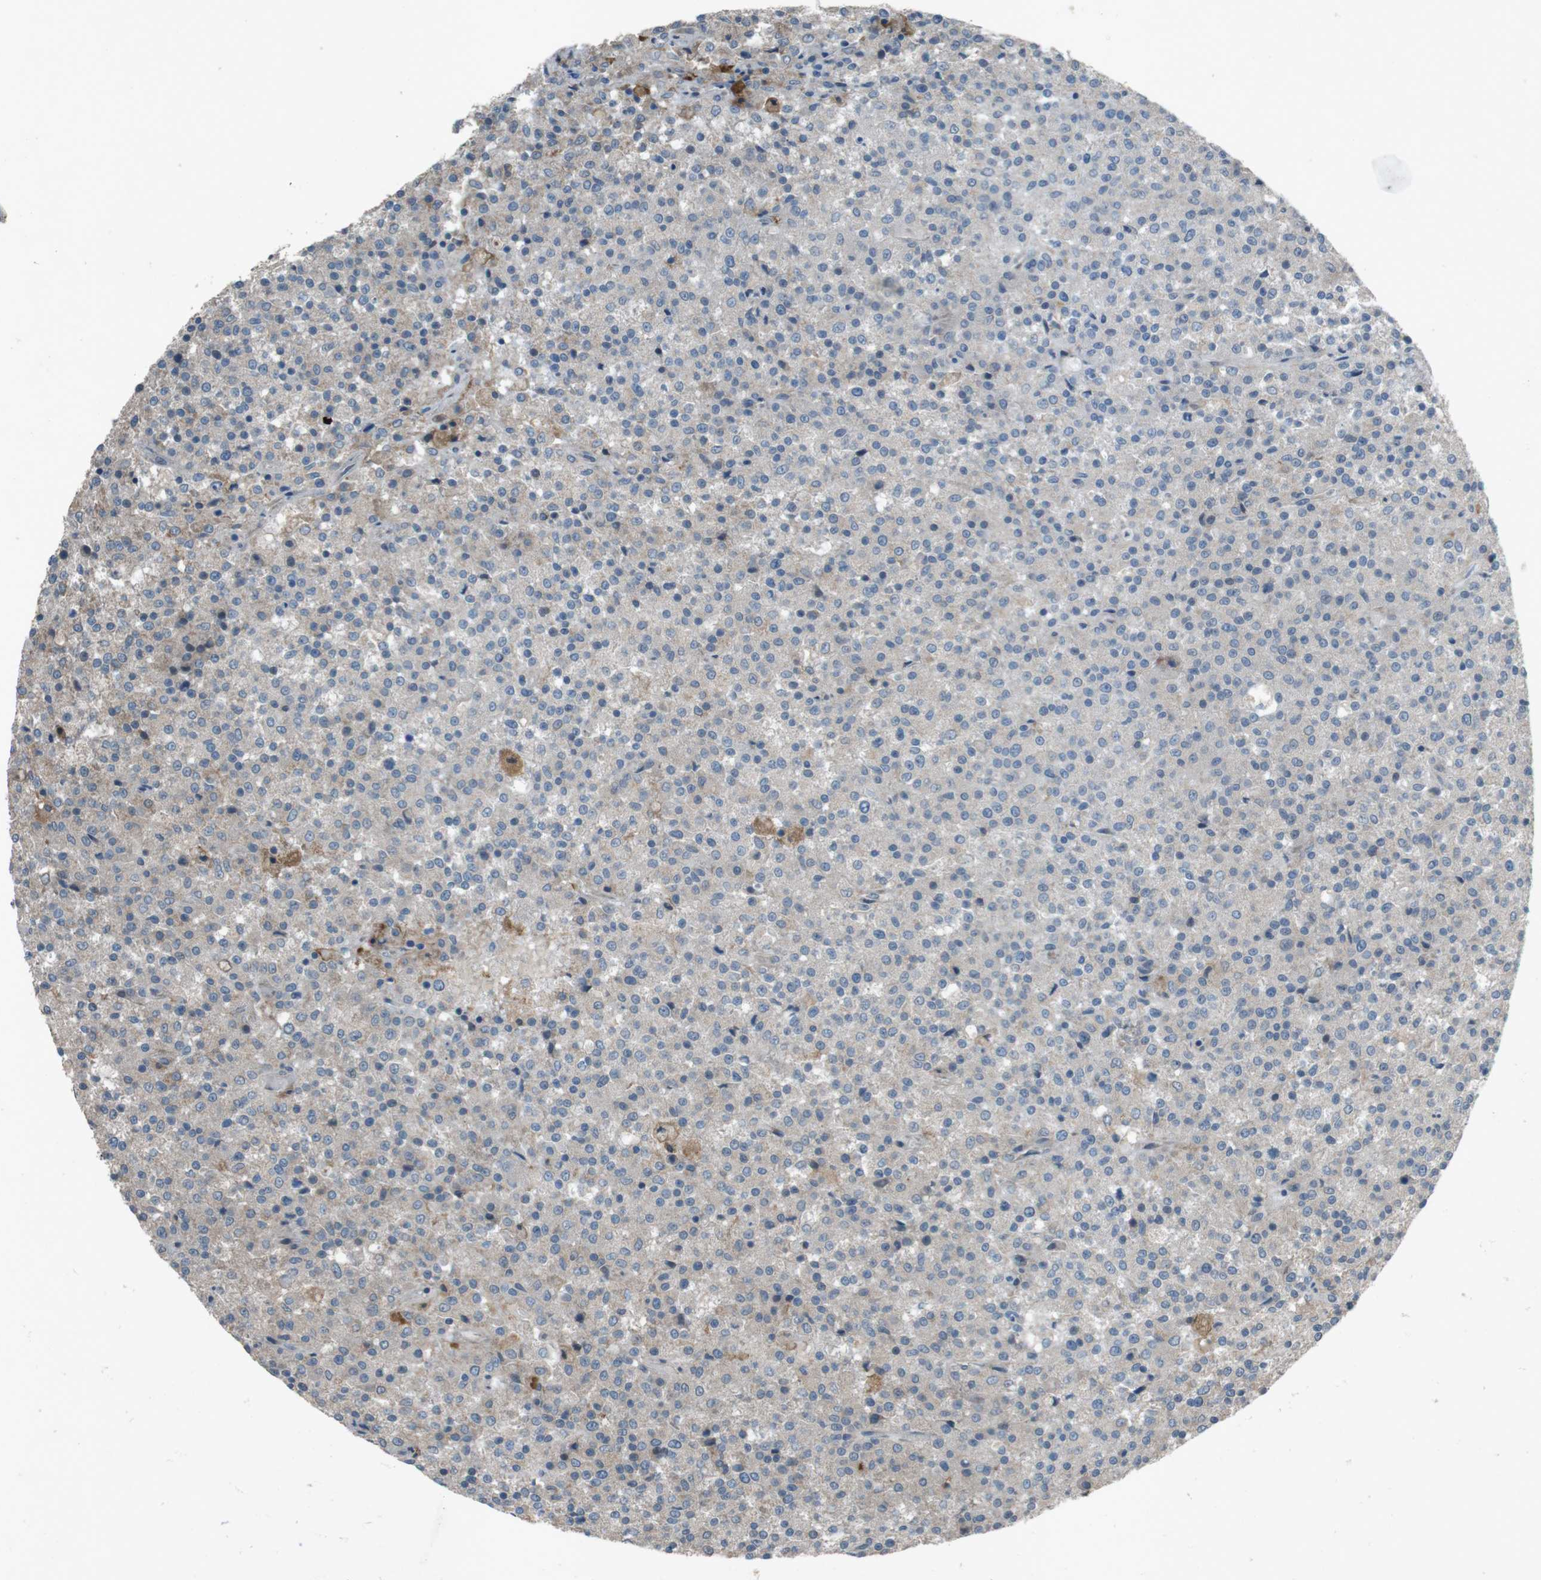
{"staining": {"intensity": "negative", "quantity": "none", "location": "none"}, "tissue": "testis cancer", "cell_type": "Tumor cells", "image_type": "cancer", "snomed": [{"axis": "morphology", "description": "Seminoma, NOS"}, {"axis": "topography", "description": "Testis"}], "caption": "The photomicrograph shows no staining of tumor cells in seminoma (testis). Nuclei are stained in blue.", "gene": "TMEM41B", "patient": {"sex": "male", "age": 59}}